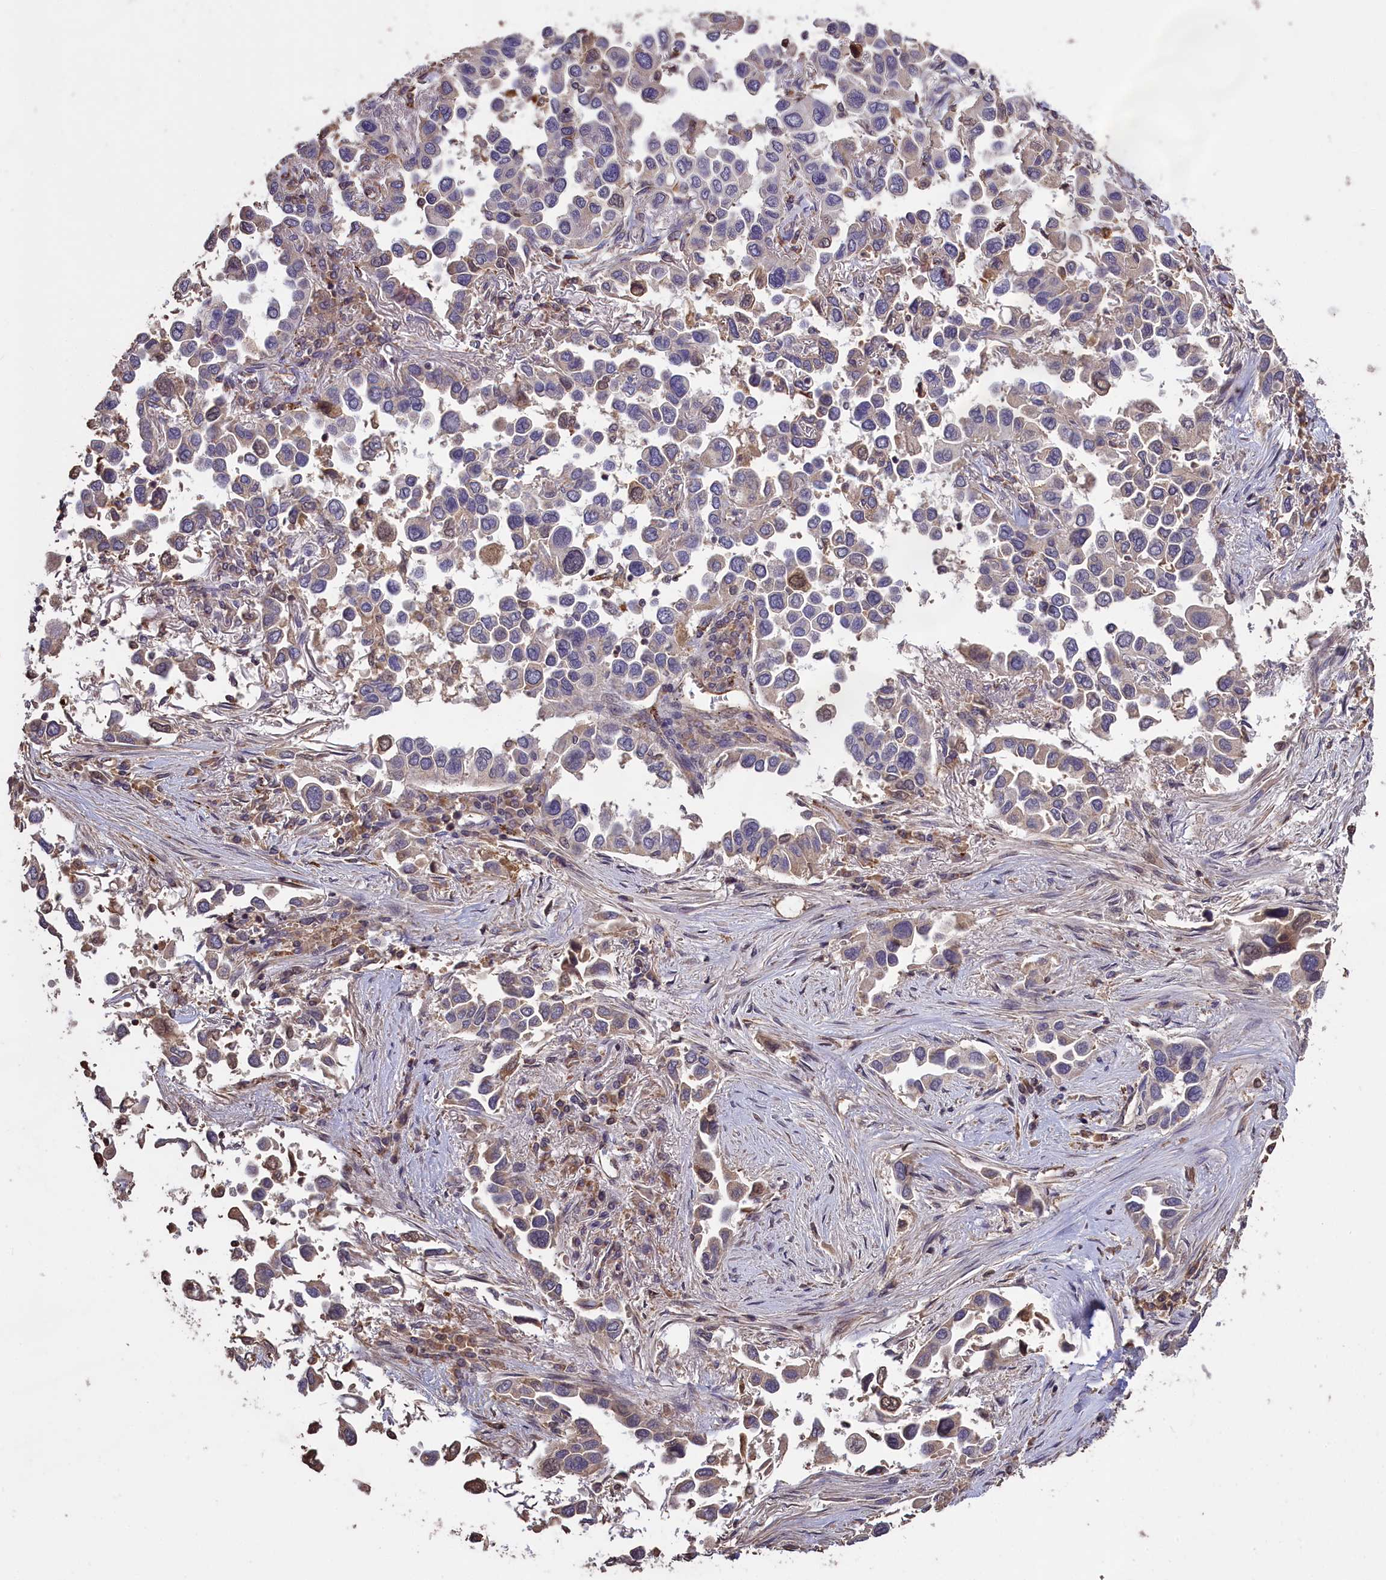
{"staining": {"intensity": "negative", "quantity": "none", "location": "none"}, "tissue": "lung cancer", "cell_type": "Tumor cells", "image_type": "cancer", "snomed": [{"axis": "morphology", "description": "Adenocarcinoma, NOS"}, {"axis": "topography", "description": "Lung"}], "caption": "Immunohistochemistry image of human lung cancer (adenocarcinoma) stained for a protein (brown), which exhibits no positivity in tumor cells.", "gene": "CLRN2", "patient": {"sex": "female", "age": 76}}